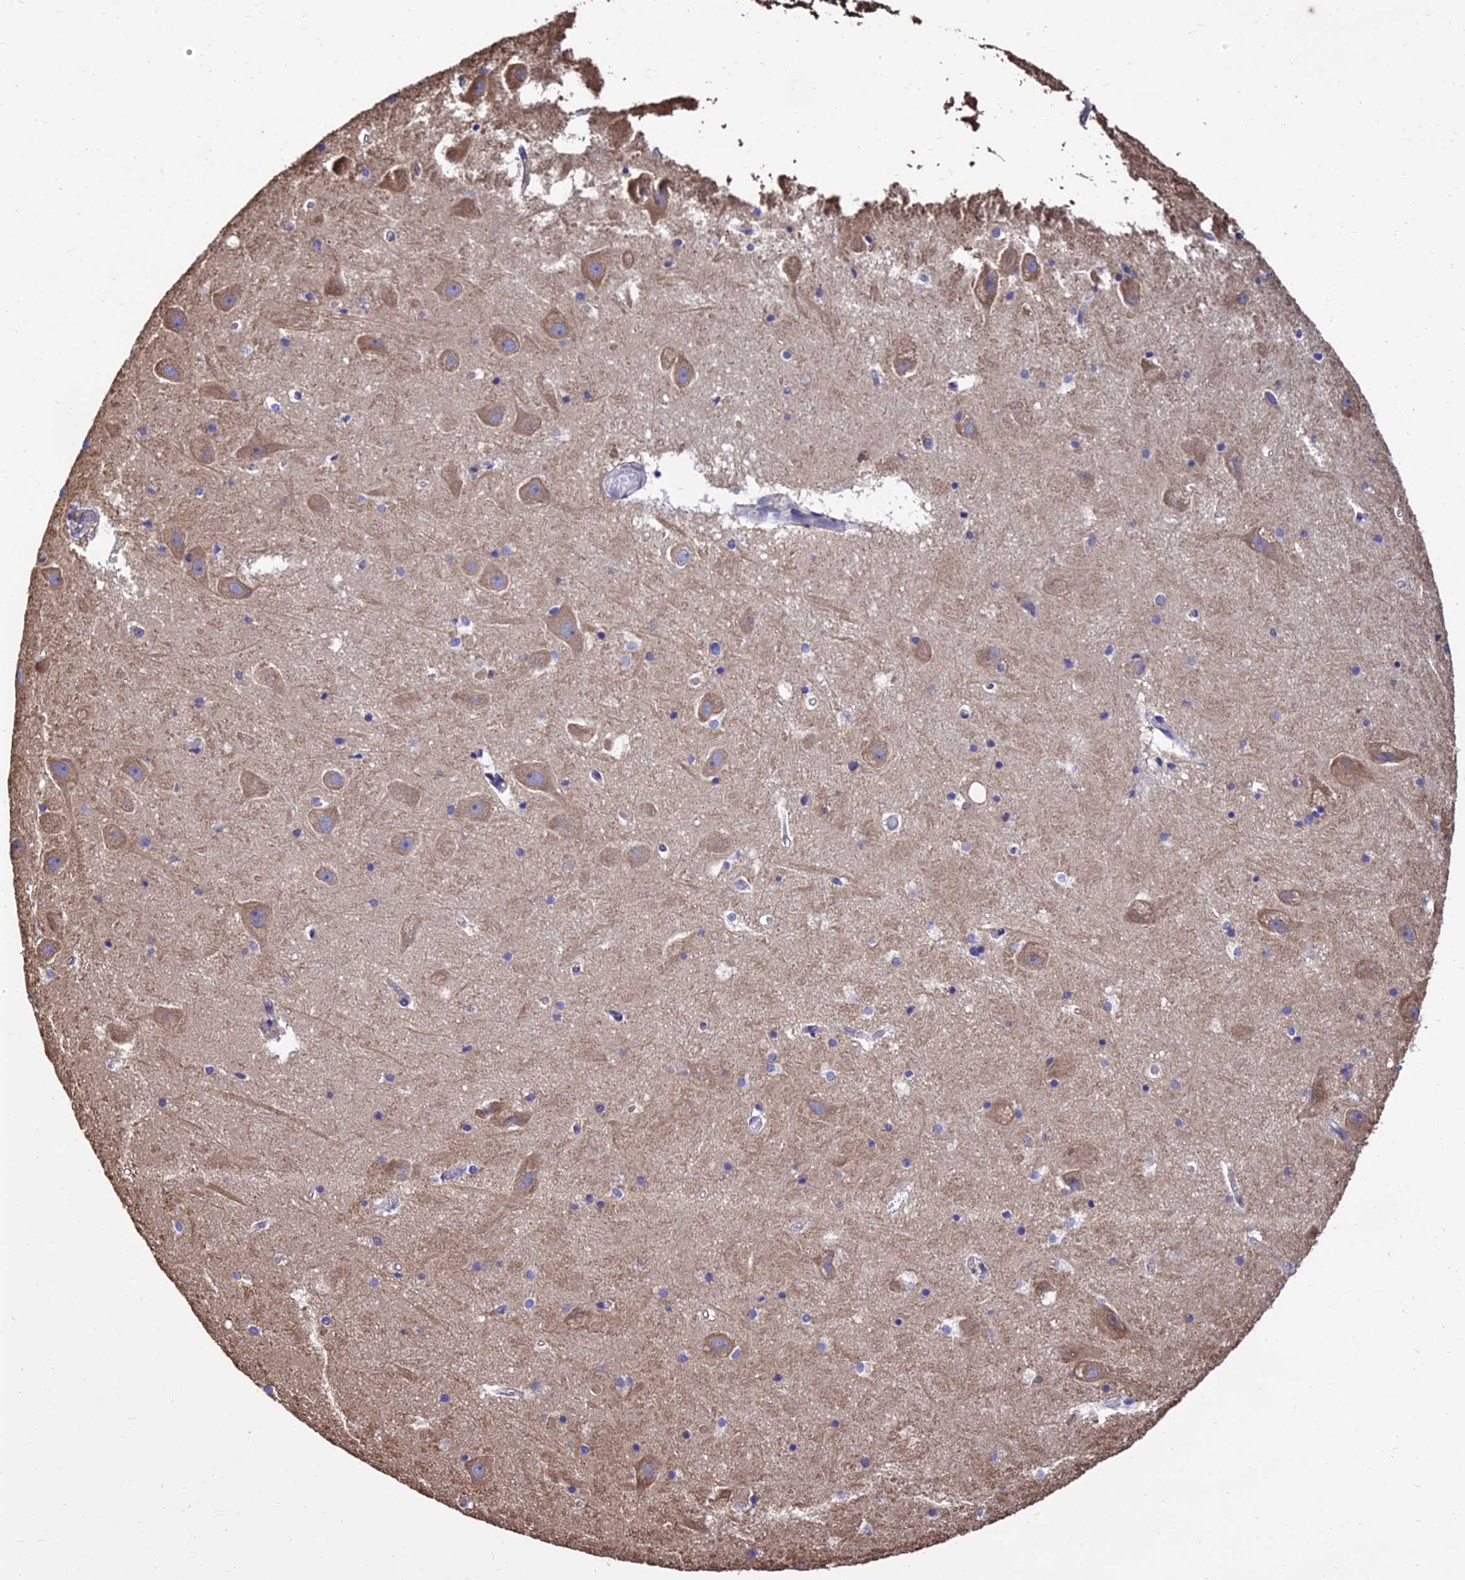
{"staining": {"intensity": "negative", "quantity": "none", "location": "none"}, "tissue": "hippocampus", "cell_type": "Glial cells", "image_type": "normal", "snomed": [{"axis": "morphology", "description": "Normal tissue, NOS"}, {"axis": "topography", "description": "Hippocampus"}], "caption": "This is a histopathology image of immunohistochemistry staining of benign hippocampus, which shows no positivity in glial cells.", "gene": "CALM1", "patient": {"sex": "female", "age": 52}}